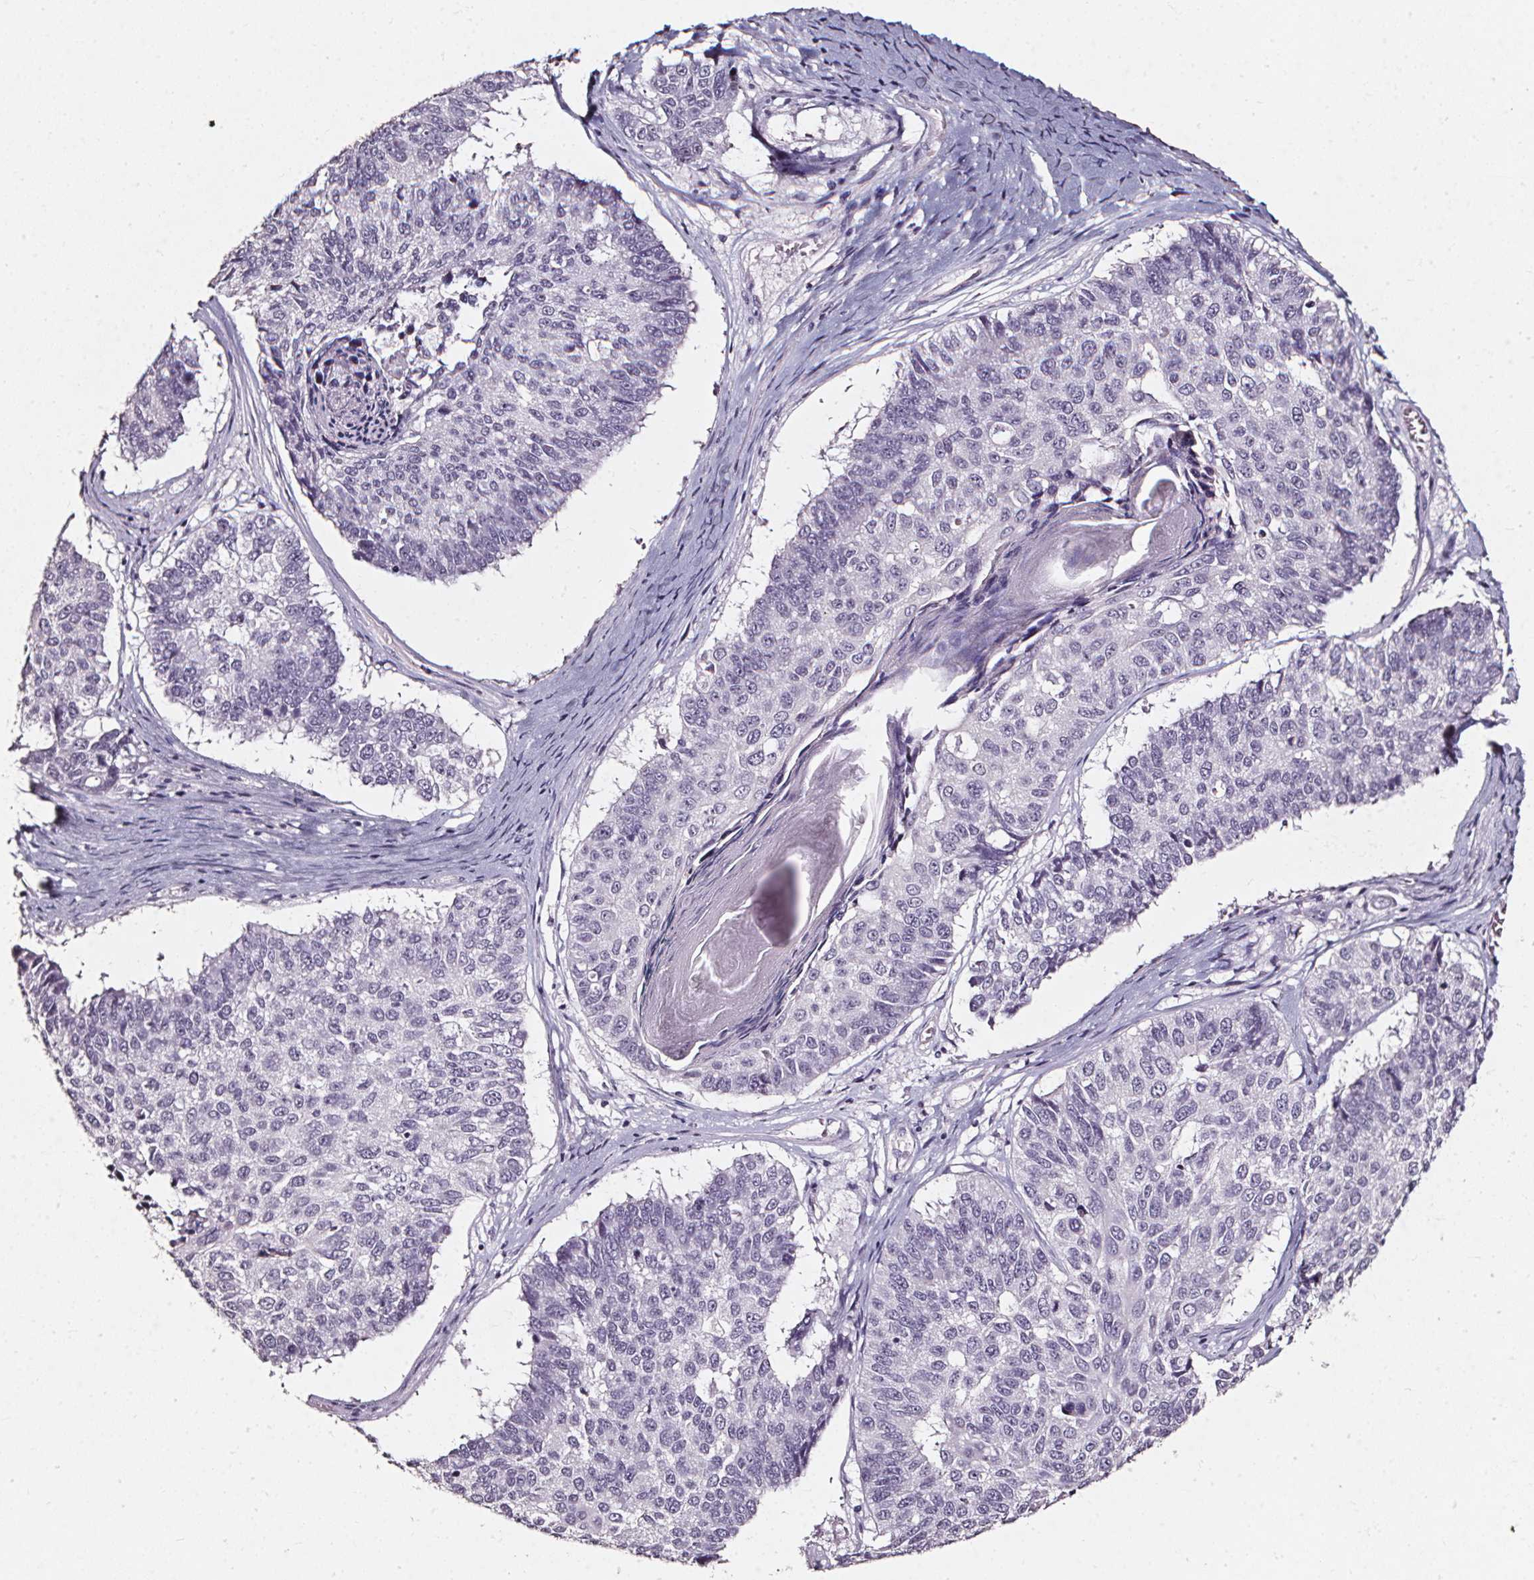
{"staining": {"intensity": "negative", "quantity": "none", "location": "none"}, "tissue": "lung cancer", "cell_type": "Tumor cells", "image_type": "cancer", "snomed": [{"axis": "morphology", "description": "Squamous cell carcinoma, NOS"}, {"axis": "topography", "description": "Lung"}], "caption": "Tumor cells show no significant positivity in lung cancer.", "gene": "DEFA5", "patient": {"sex": "male", "age": 73}}